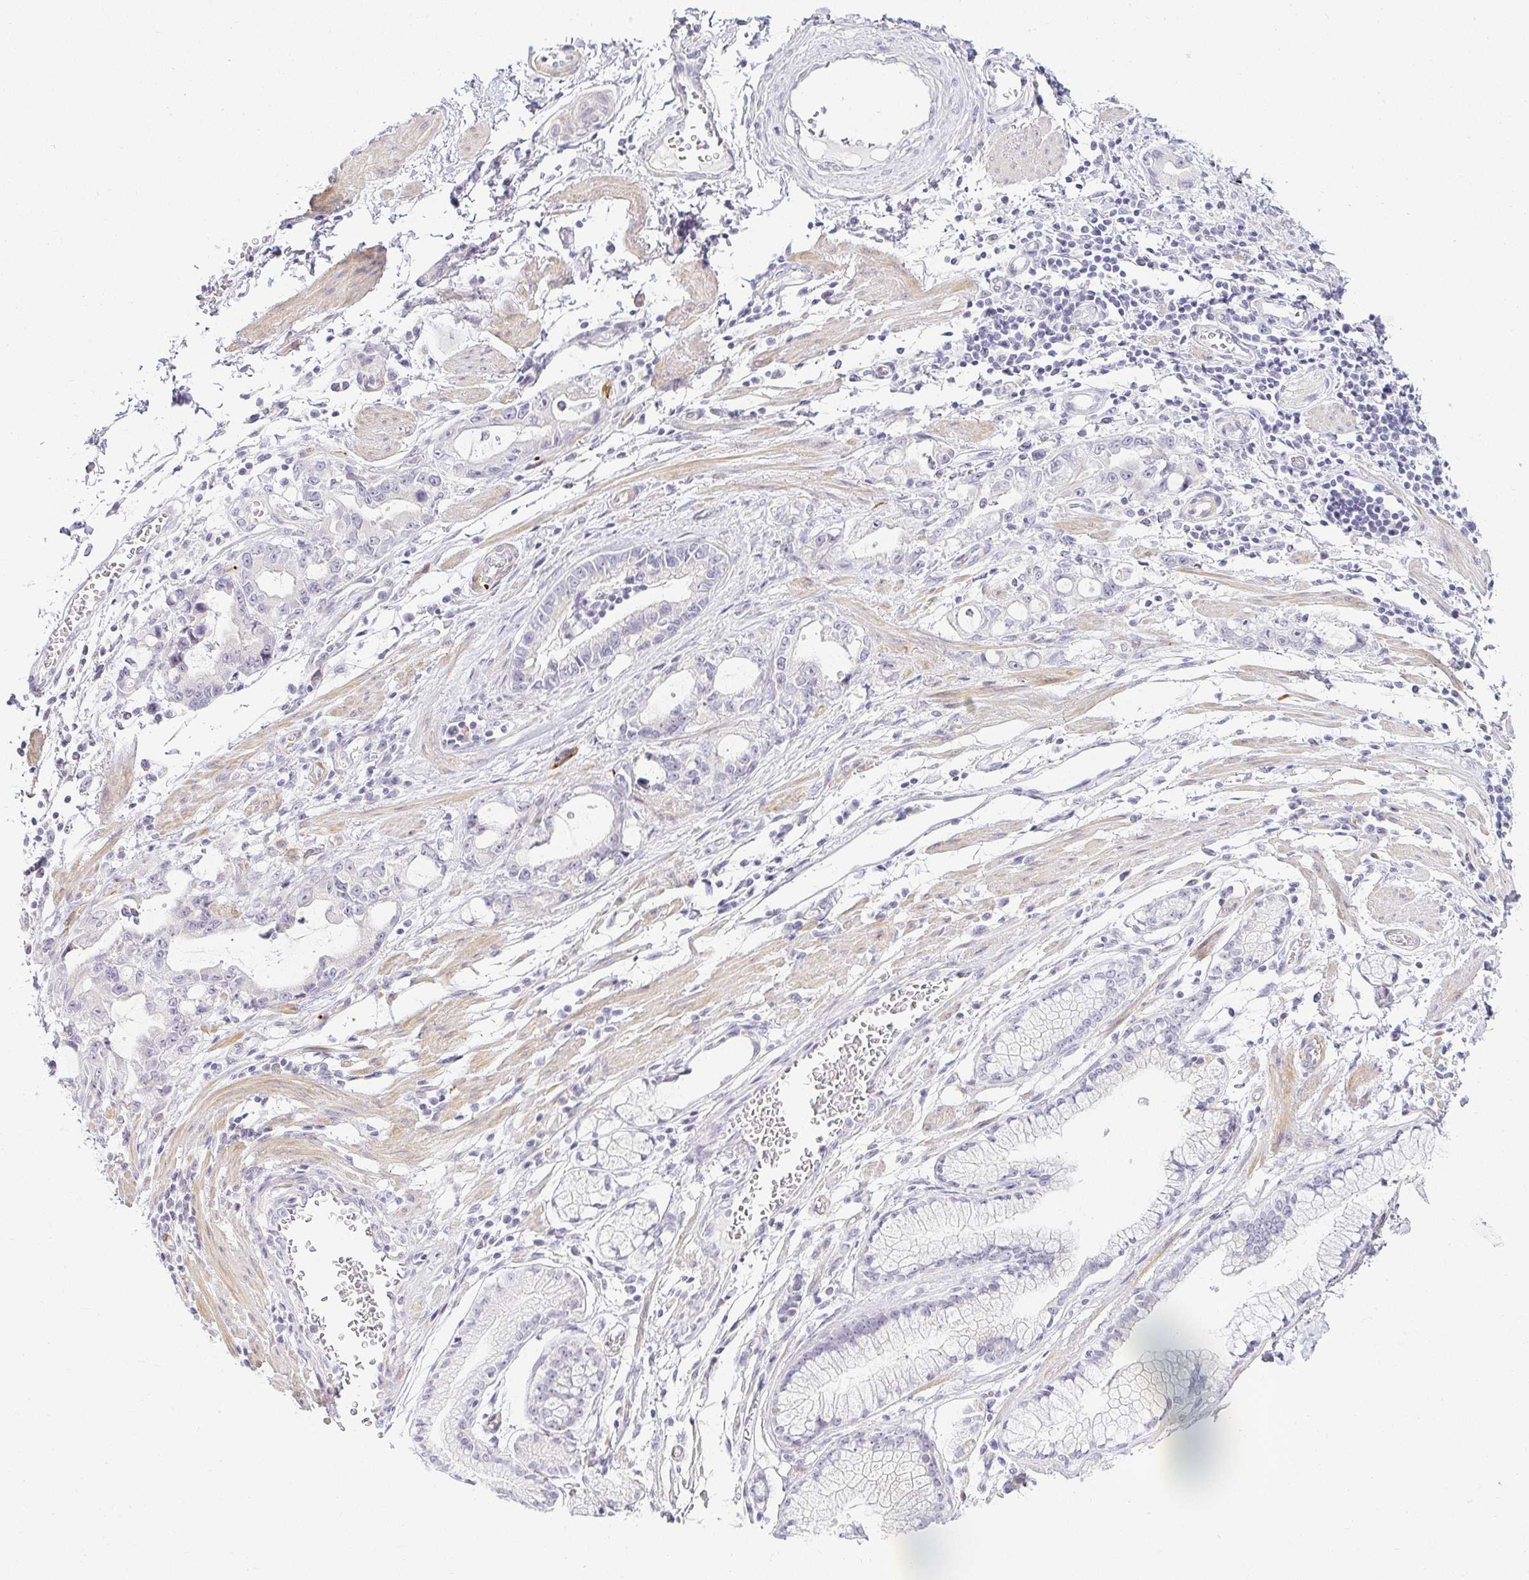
{"staining": {"intensity": "negative", "quantity": "none", "location": "none"}, "tissue": "stomach cancer", "cell_type": "Tumor cells", "image_type": "cancer", "snomed": [{"axis": "morphology", "description": "Adenocarcinoma, NOS"}, {"axis": "topography", "description": "Stomach"}], "caption": "High magnification brightfield microscopy of stomach cancer (adenocarcinoma) stained with DAB (brown) and counterstained with hematoxylin (blue): tumor cells show no significant positivity.", "gene": "ACAN", "patient": {"sex": "male", "age": 55}}